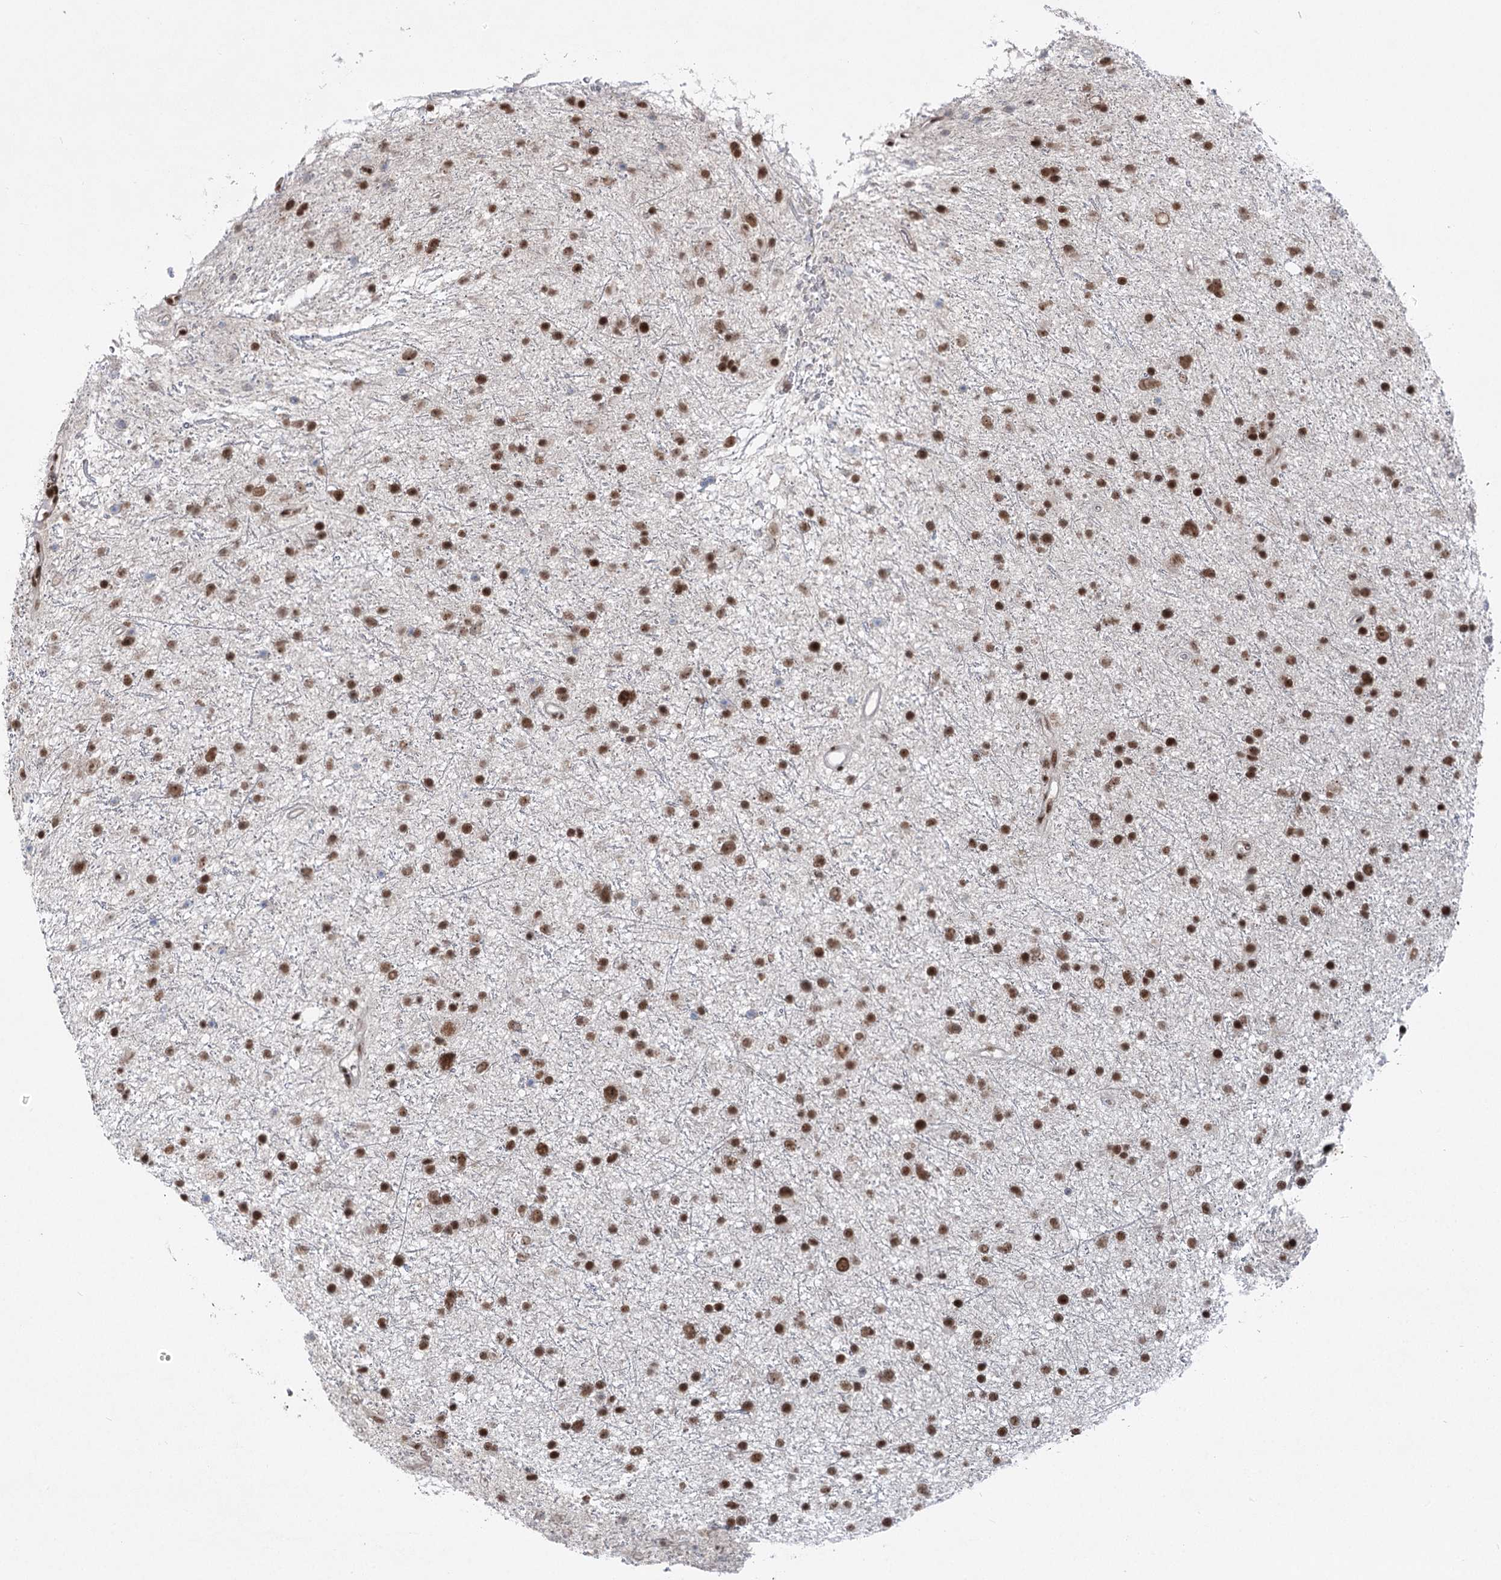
{"staining": {"intensity": "strong", "quantity": ">75%", "location": "nuclear"}, "tissue": "glioma", "cell_type": "Tumor cells", "image_type": "cancer", "snomed": [{"axis": "morphology", "description": "Glioma, malignant, Low grade"}, {"axis": "topography", "description": "Cerebral cortex"}], "caption": "Approximately >75% of tumor cells in malignant glioma (low-grade) exhibit strong nuclear protein staining as visualized by brown immunohistochemical staining.", "gene": "CGGBP1", "patient": {"sex": "female", "age": 39}}